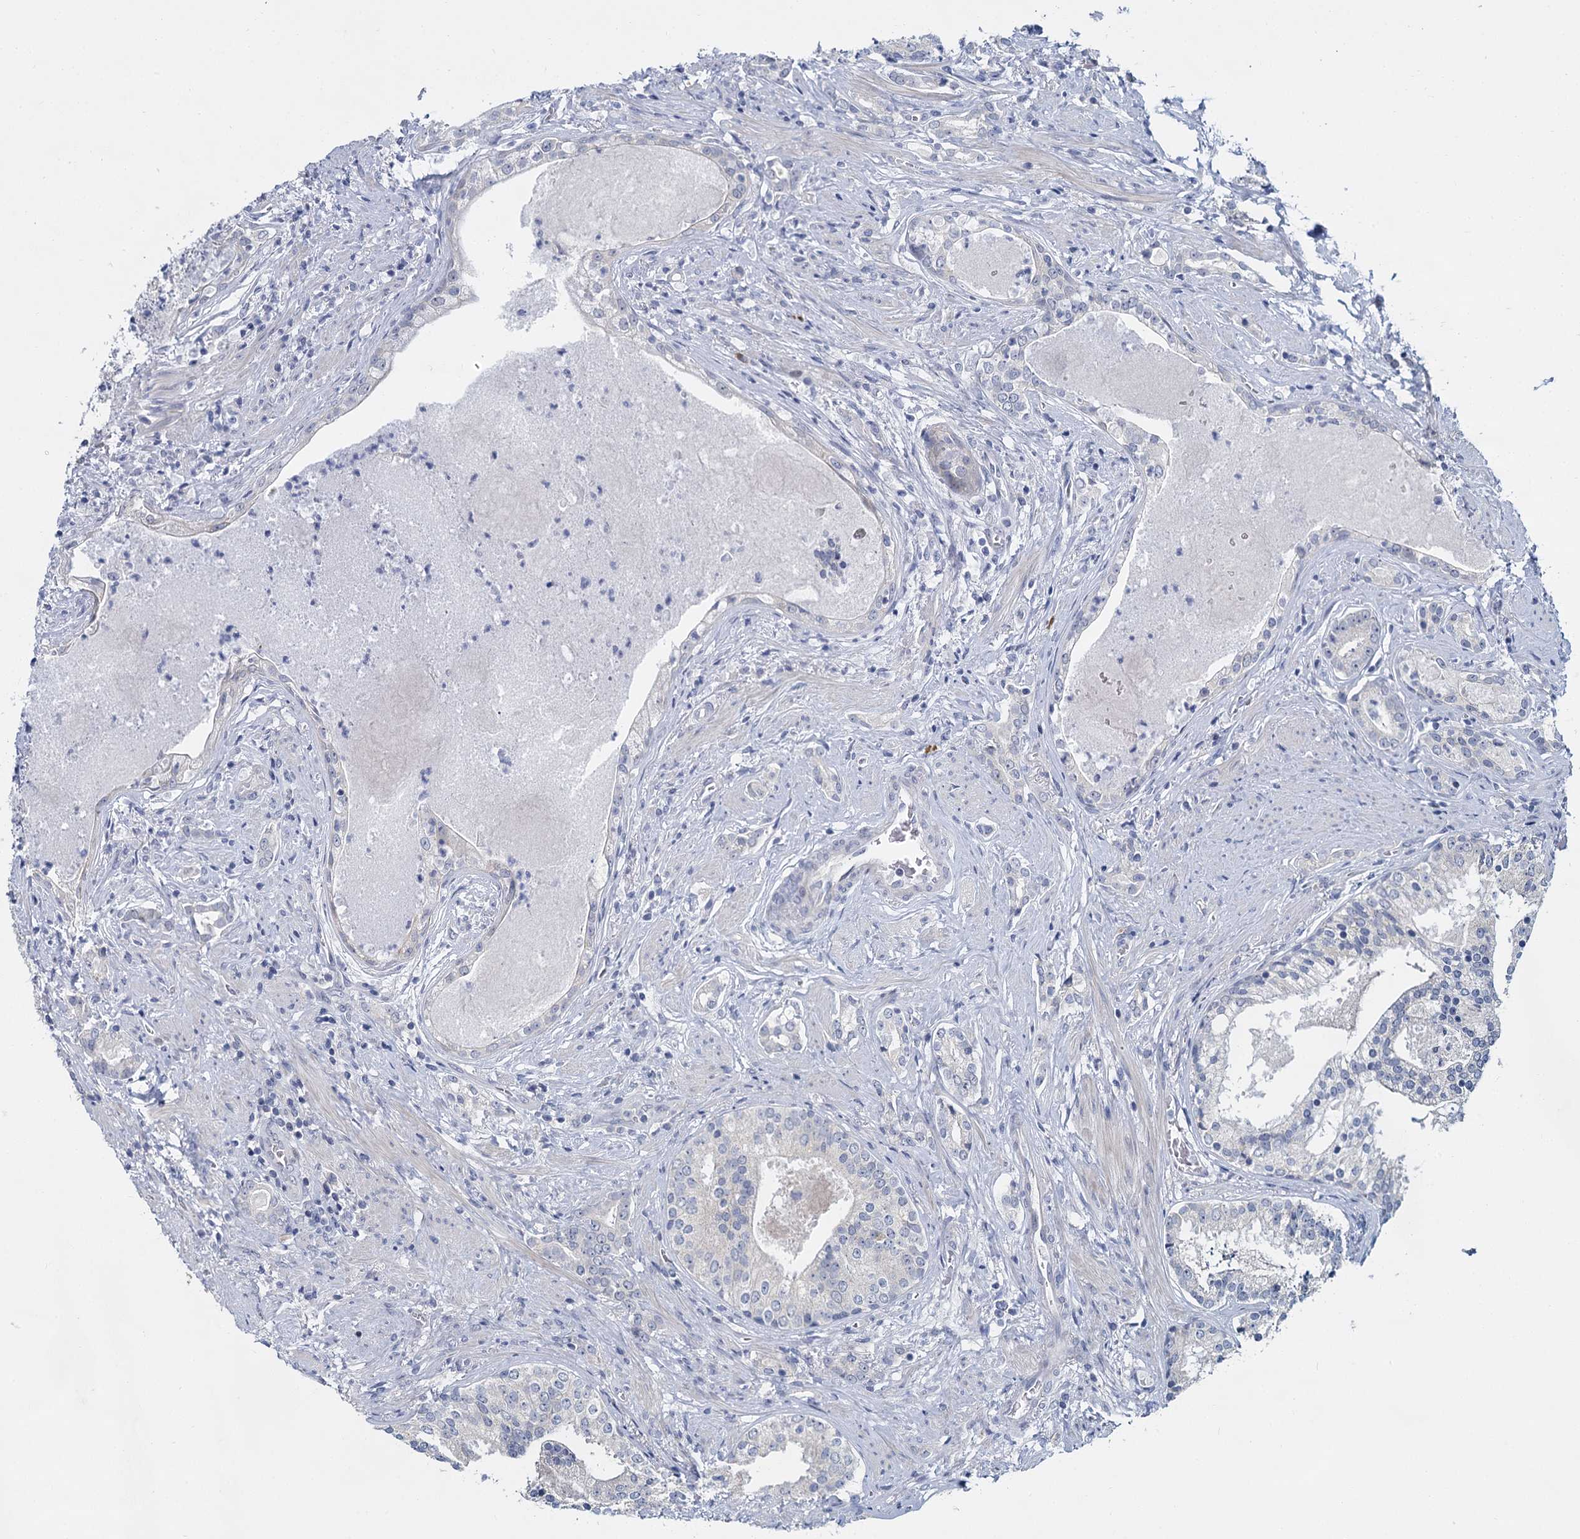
{"staining": {"intensity": "negative", "quantity": "none", "location": "none"}, "tissue": "prostate cancer", "cell_type": "Tumor cells", "image_type": "cancer", "snomed": [{"axis": "morphology", "description": "Adenocarcinoma, High grade"}, {"axis": "topography", "description": "Prostate"}], "caption": "A high-resolution histopathology image shows IHC staining of prostate cancer (adenocarcinoma (high-grade)), which exhibits no significant staining in tumor cells. (Stains: DAB immunohistochemistry with hematoxylin counter stain, Microscopy: brightfield microscopy at high magnification).", "gene": "ACRBP", "patient": {"sex": "male", "age": 58}}